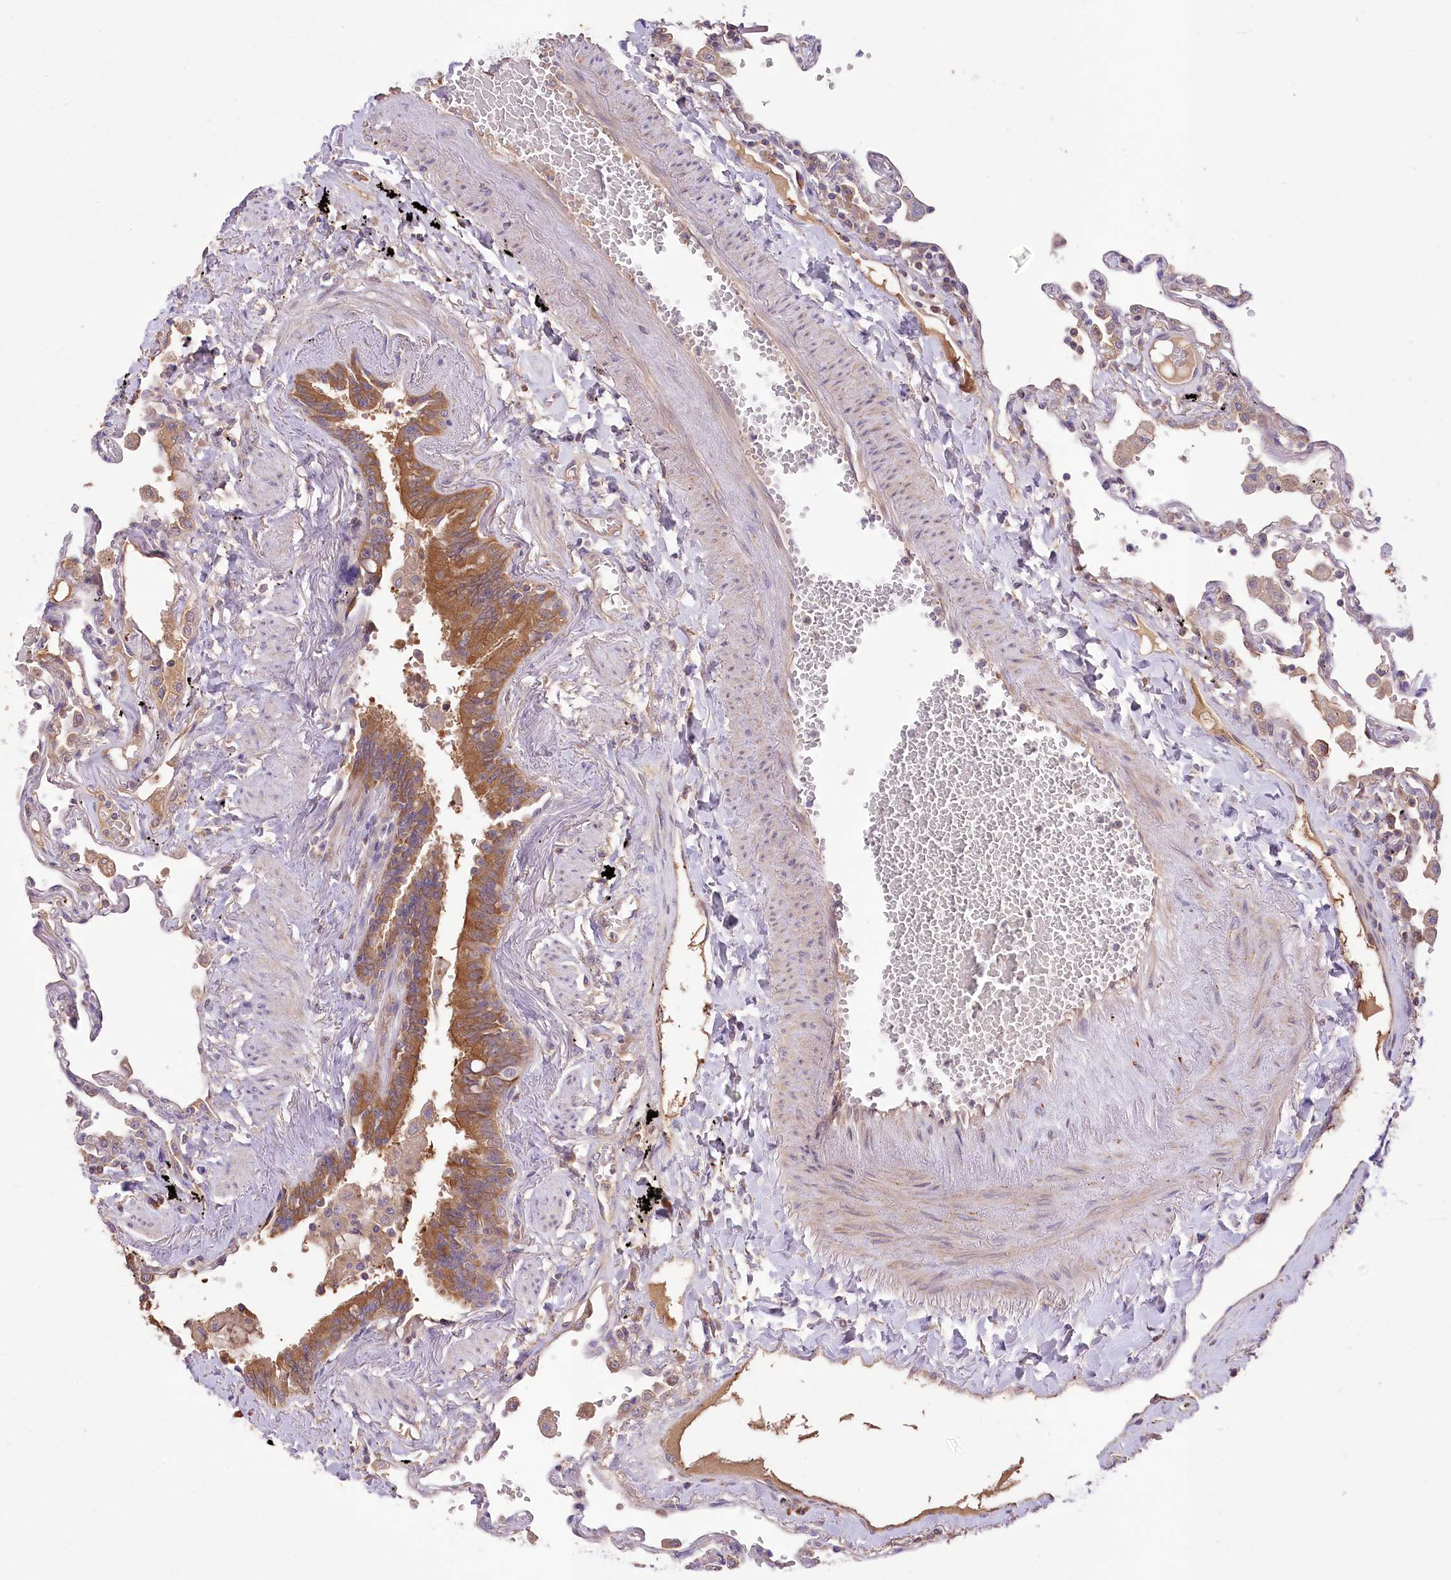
{"staining": {"intensity": "negative", "quantity": "none", "location": "none"}, "tissue": "lung", "cell_type": "Alveolar cells", "image_type": "normal", "snomed": [{"axis": "morphology", "description": "Normal tissue, NOS"}, {"axis": "topography", "description": "Lung"}], "caption": "IHC of unremarkable lung displays no expression in alveolar cells.", "gene": "PBLD", "patient": {"sex": "female", "age": 67}}